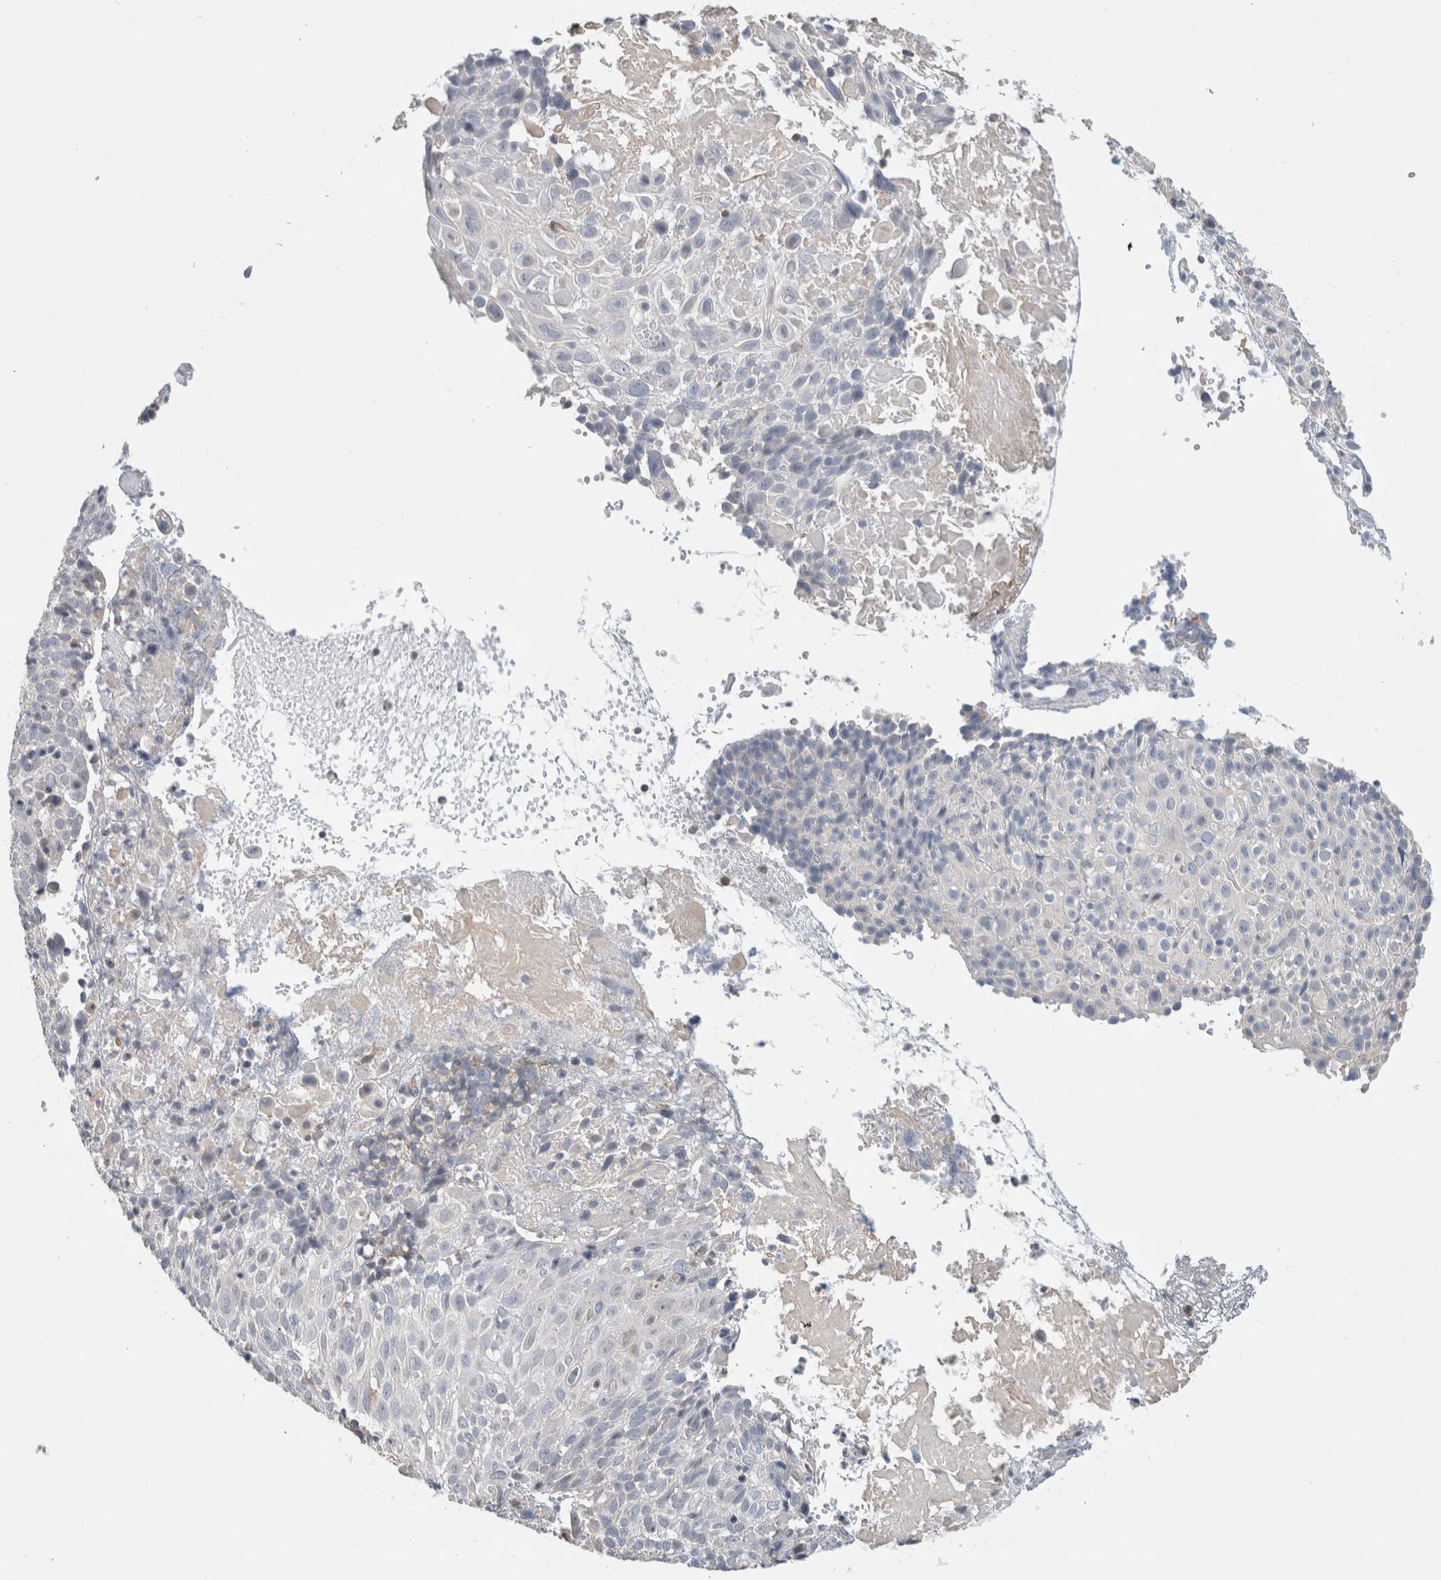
{"staining": {"intensity": "negative", "quantity": "none", "location": "none"}, "tissue": "cervical cancer", "cell_type": "Tumor cells", "image_type": "cancer", "snomed": [{"axis": "morphology", "description": "Squamous cell carcinoma, NOS"}, {"axis": "topography", "description": "Cervix"}], "caption": "IHC of cervical cancer (squamous cell carcinoma) reveals no staining in tumor cells.", "gene": "AGMAT", "patient": {"sex": "female", "age": 74}}